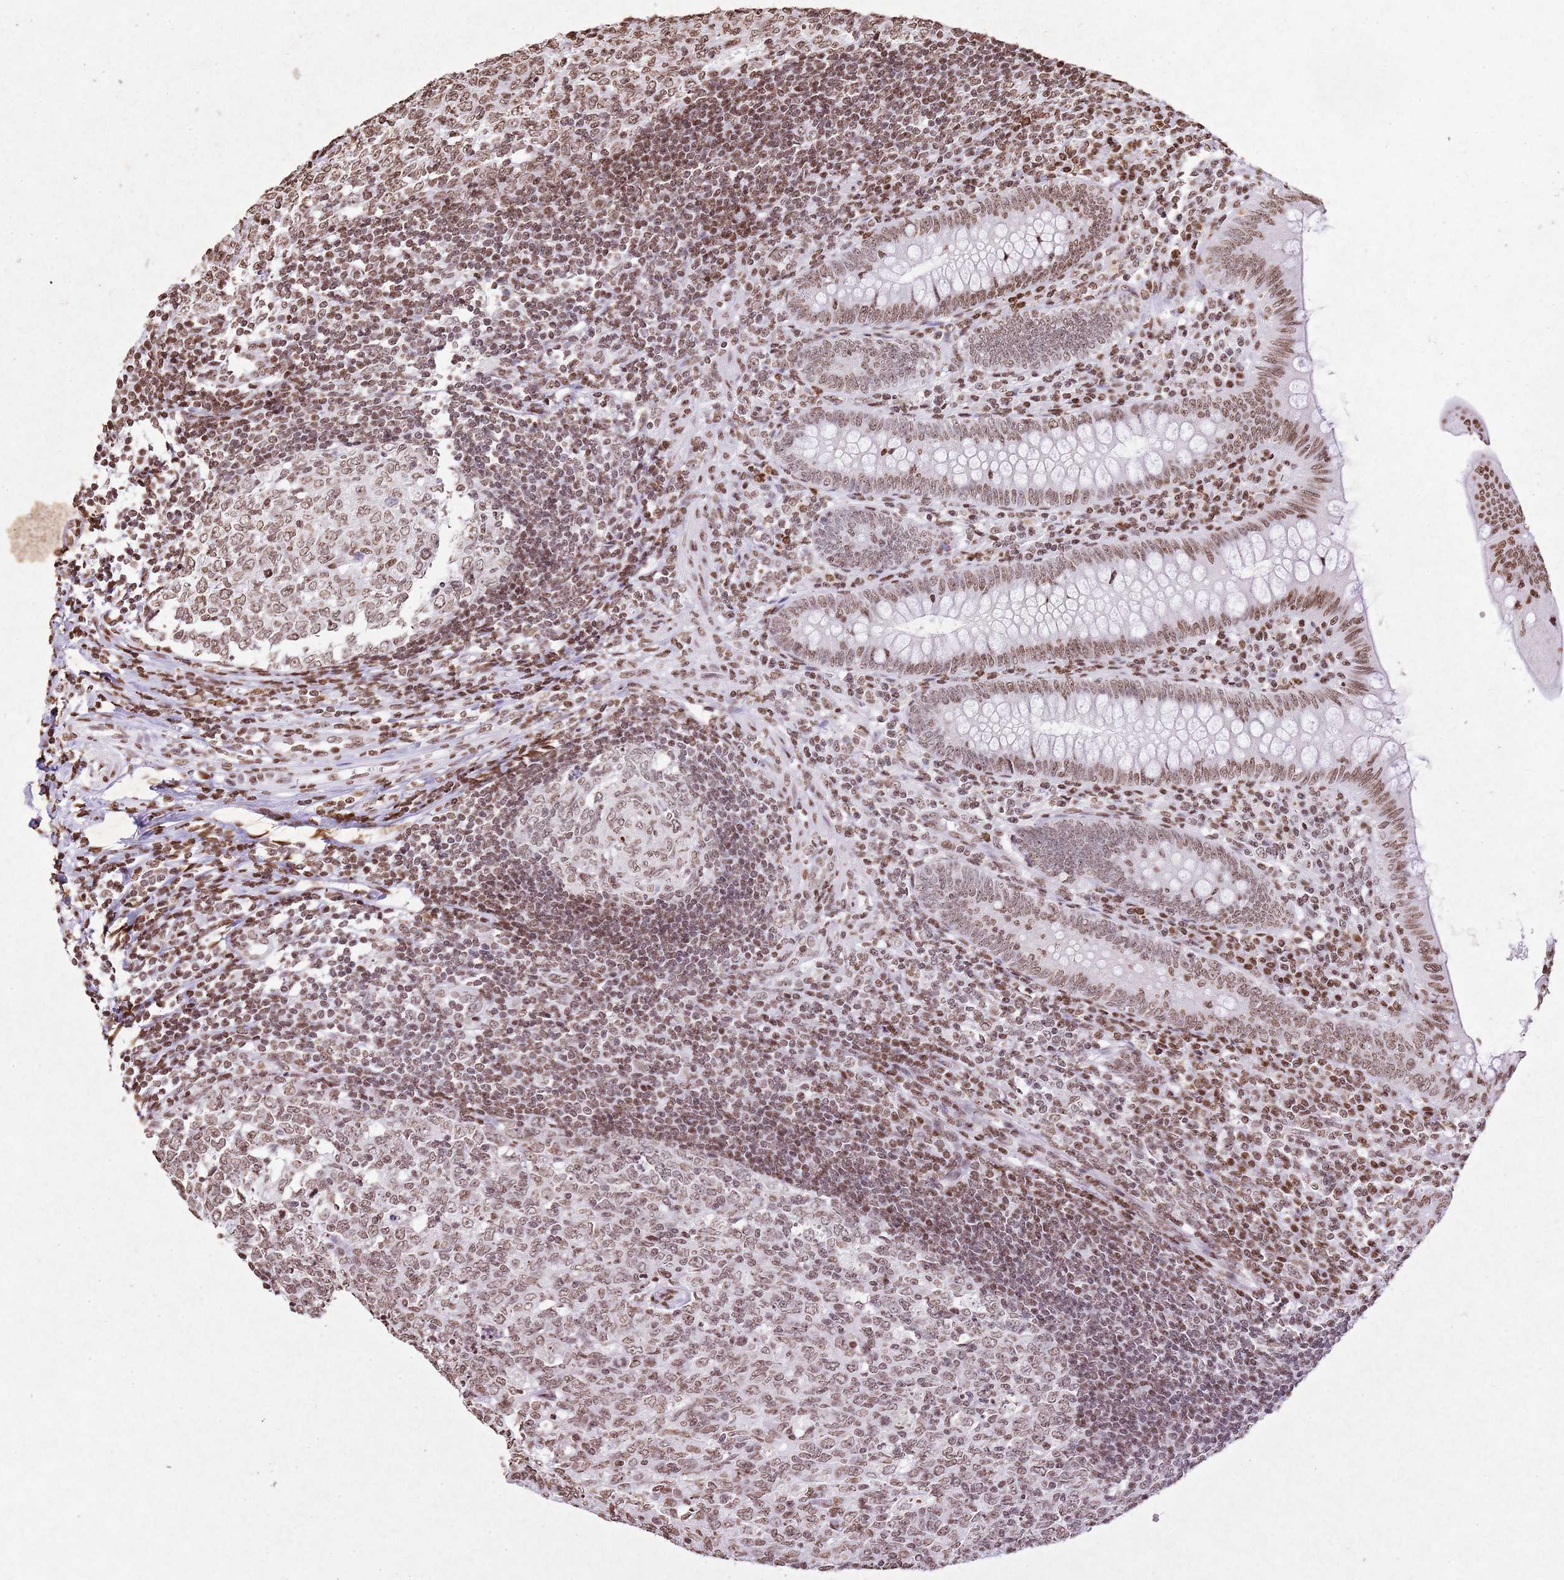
{"staining": {"intensity": "moderate", "quantity": ">75%", "location": "nuclear"}, "tissue": "appendix", "cell_type": "Glandular cells", "image_type": "normal", "snomed": [{"axis": "morphology", "description": "Normal tissue, NOS"}, {"axis": "topography", "description": "Appendix"}], "caption": "Glandular cells display moderate nuclear expression in approximately >75% of cells in unremarkable appendix.", "gene": "BMAL1", "patient": {"sex": "male", "age": 14}}